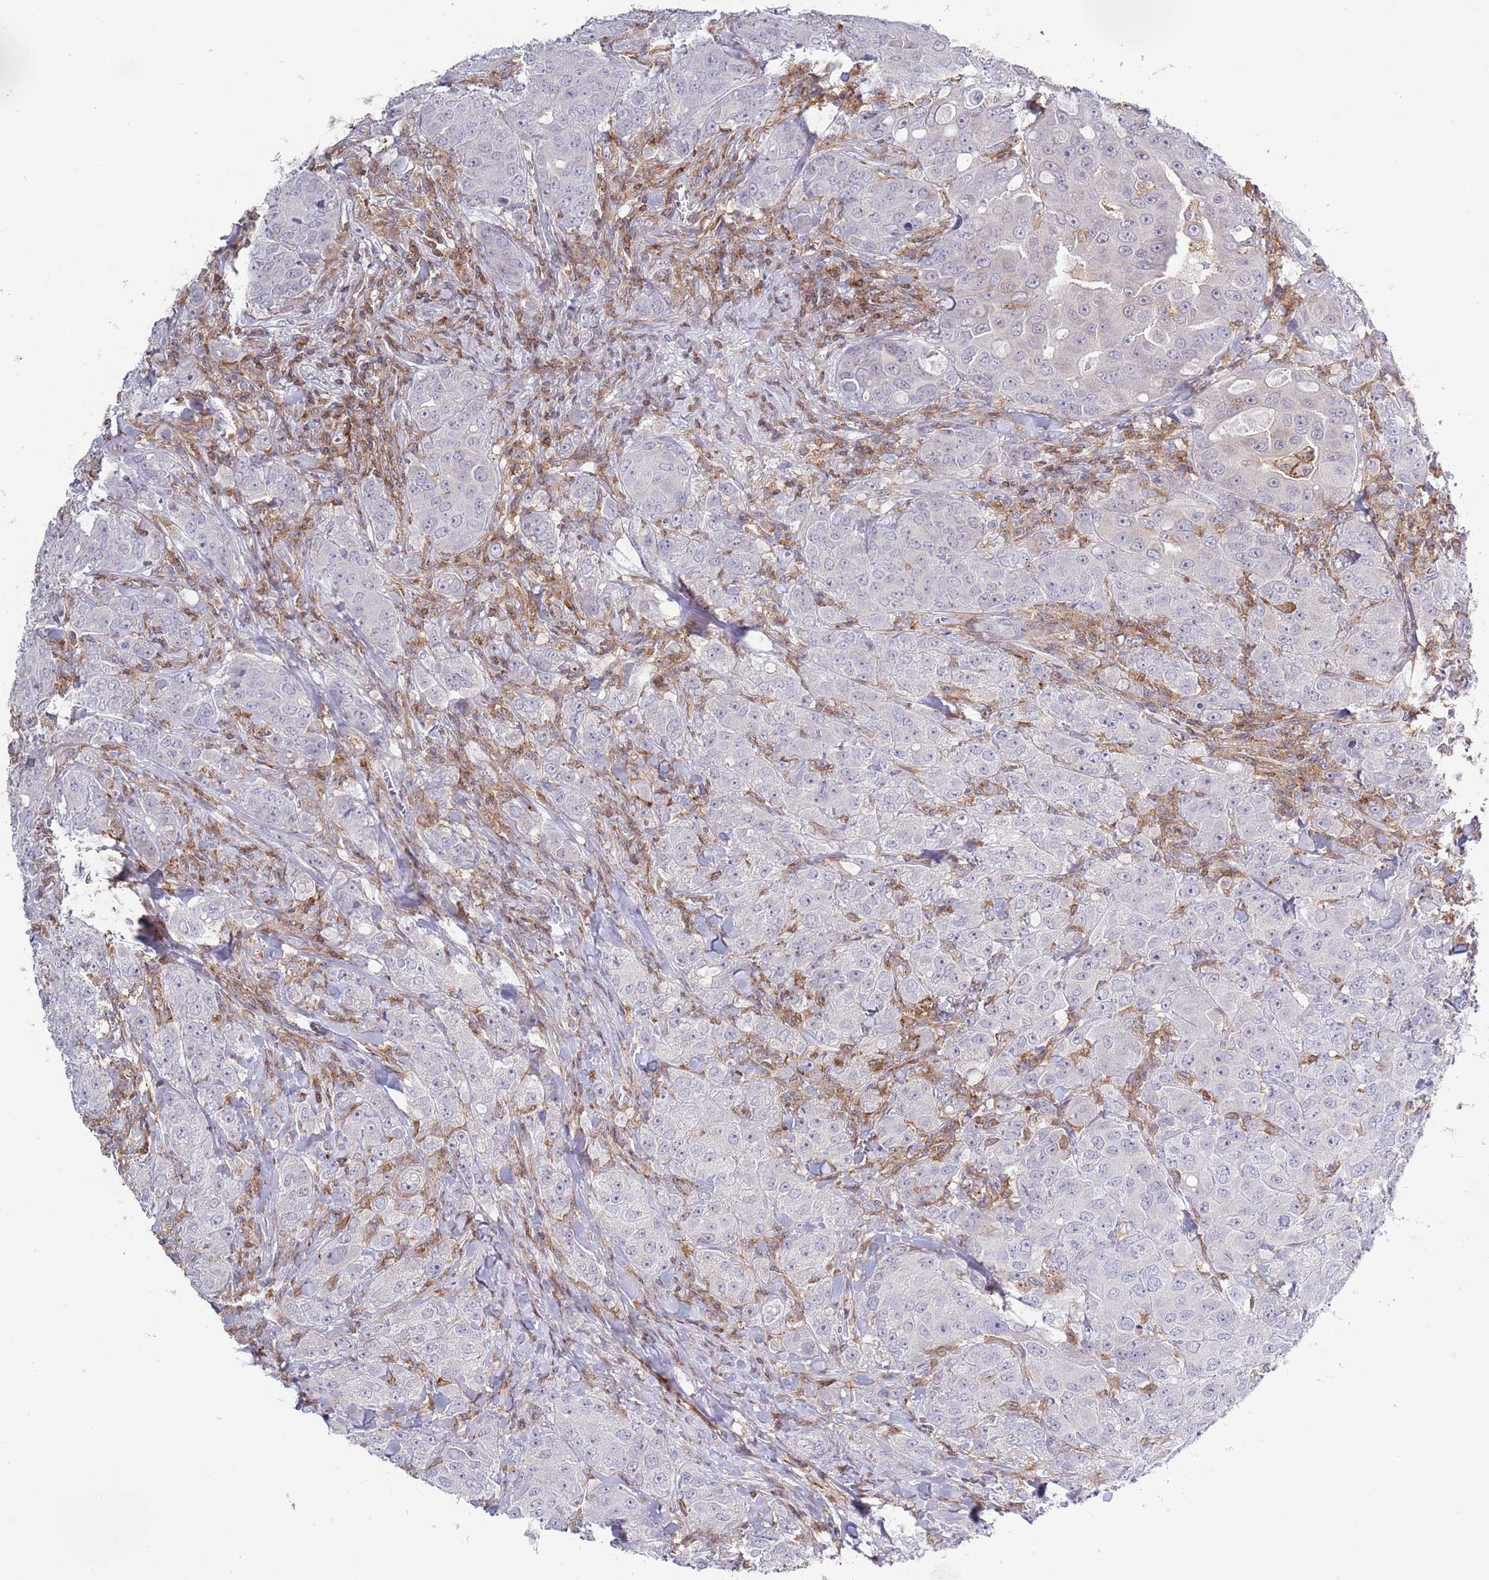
{"staining": {"intensity": "negative", "quantity": "none", "location": "none"}, "tissue": "breast cancer", "cell_type": "Tumor cells", "image_type": "cancer", "snomed": [{"axis": "morphology", "description": "Duct carcinoma"}, {"axis": "topography", "description": "Breast"}], "caption": "High magnification brightfield microscopy of breast invasive ductal carcinoma stained with DAB (brown) and counterstained with hematoxylin (blue): tumor cells show no significant expression.", "gene": "LPXN", "patient": {"sex": "female", "age": 43}}